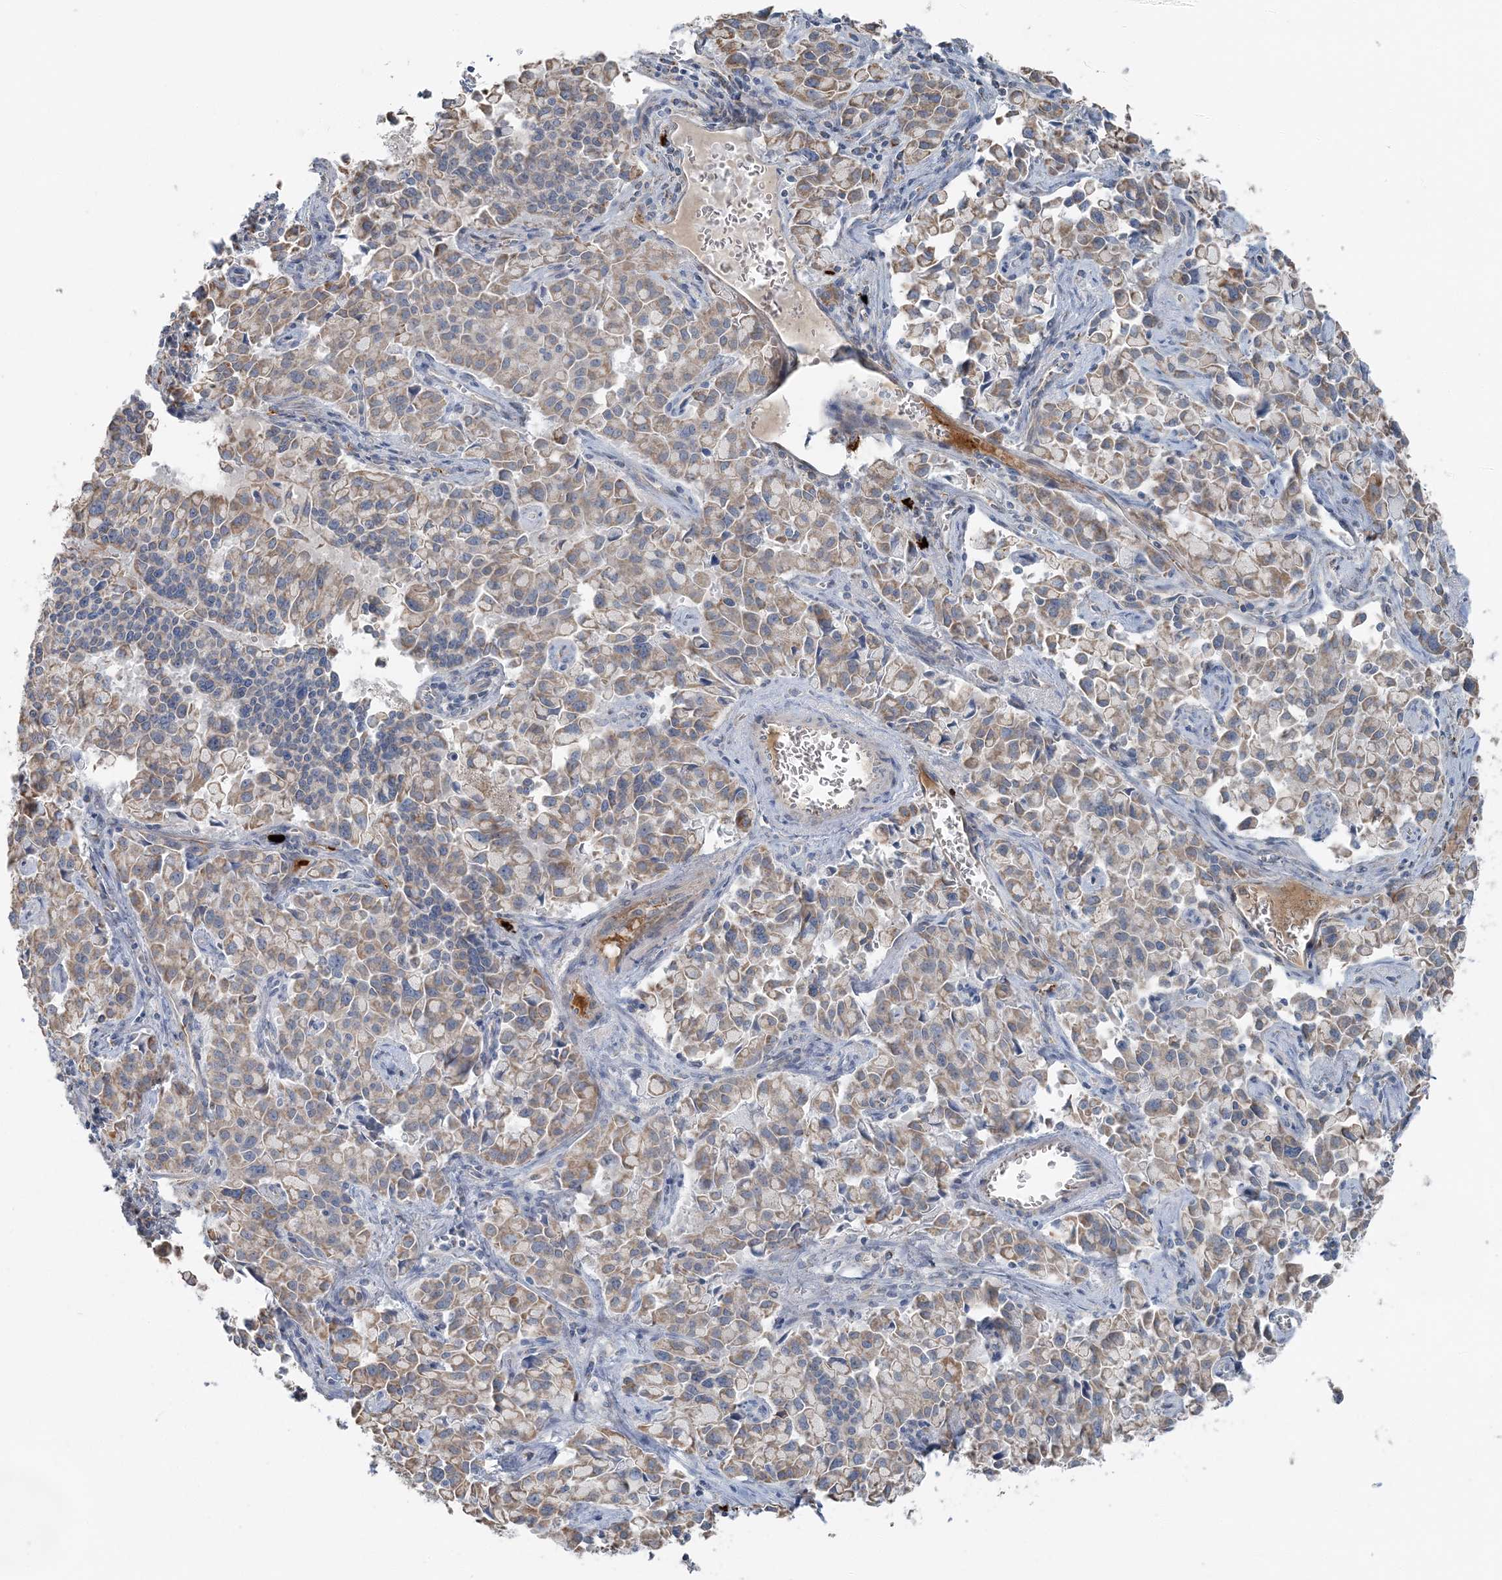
{"staining": {"intensity": "weak", "quantity": ">75%", "location": "cytoplasmic/membranous"}, "tissue": "pancreatic cancer", "cell_type": "Tumor cells", "image_type": "cancer", "snomed": [{"axis": "morphology", "description": "Adenocarcinoma, NOS"}, {"axis": "topography", "description": "Pancreas"}], "caption": "Protein analysis of pancreatic adenocarcinoma tissue displays weak cytoplasmic/membranous positivity in approximately >75% of tumor cells.", "gene": "SLC22A16", "patient": {"sex": "male", "age": 65}}